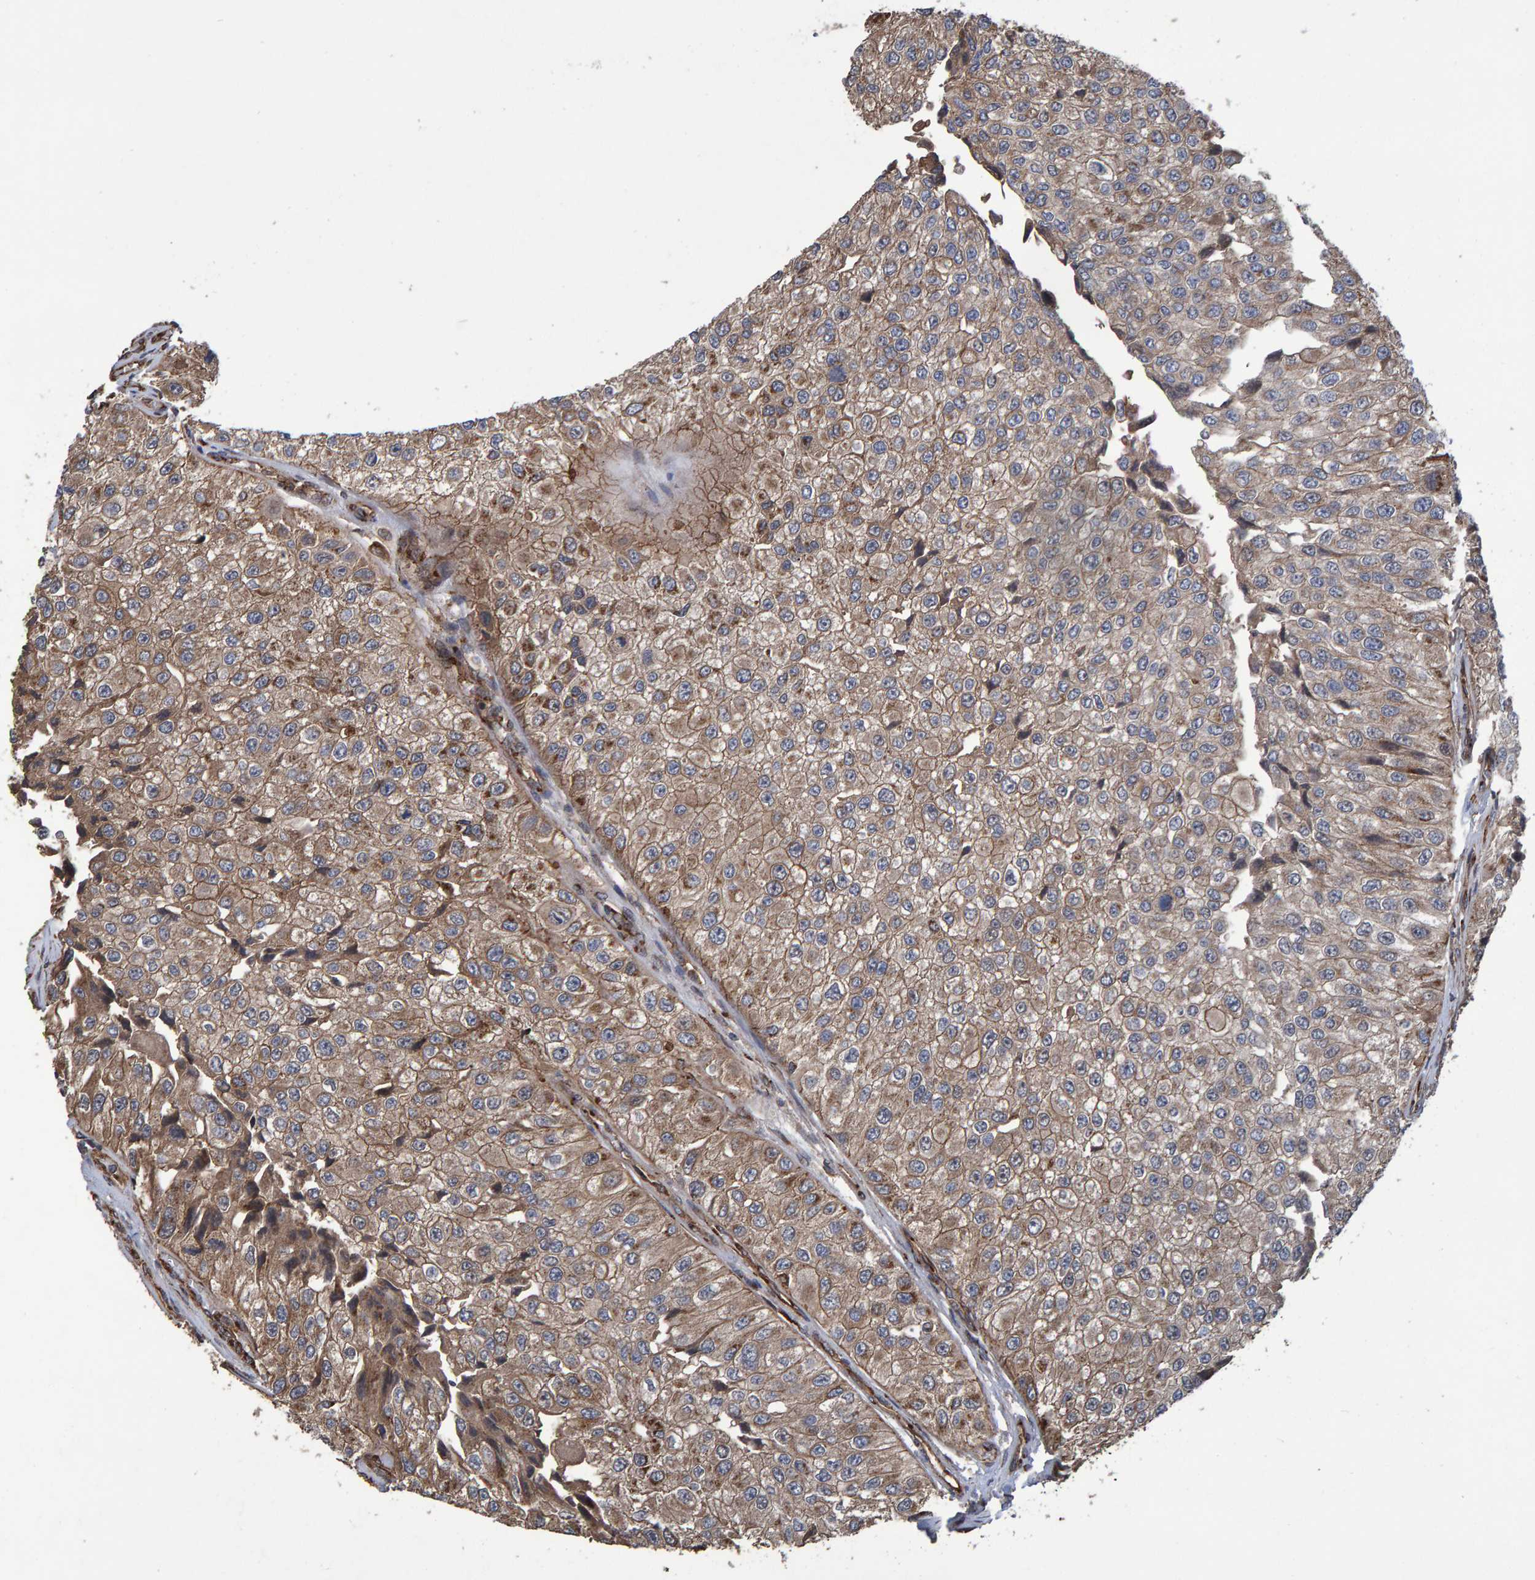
{"staining": {"intensity": "moderate", "quantity": ">75%", "location": "cytoplasmic/membranous"}, "tissue": "urothelial cancer", "cell_type": "Tumor cells", "image_type": "cancer", "snomed": [{"axis": "morphology", "description": "Urothelial carcinoma, High grade"}, {"axis": "topography", "description": "Kidney"}, {"axis": "topography", "description": "Urinary bladder"}], "caption": "A micrograph of human urothelial carcinoma (high-grade) stained for a protein exhibits moderate cytoplasmic/membranous brown staining in tumor cells. (IHC, brightfield microscopy, high magnification).", "gene": "TRIM68", "patient": {"sex": "male", "age": 77}}